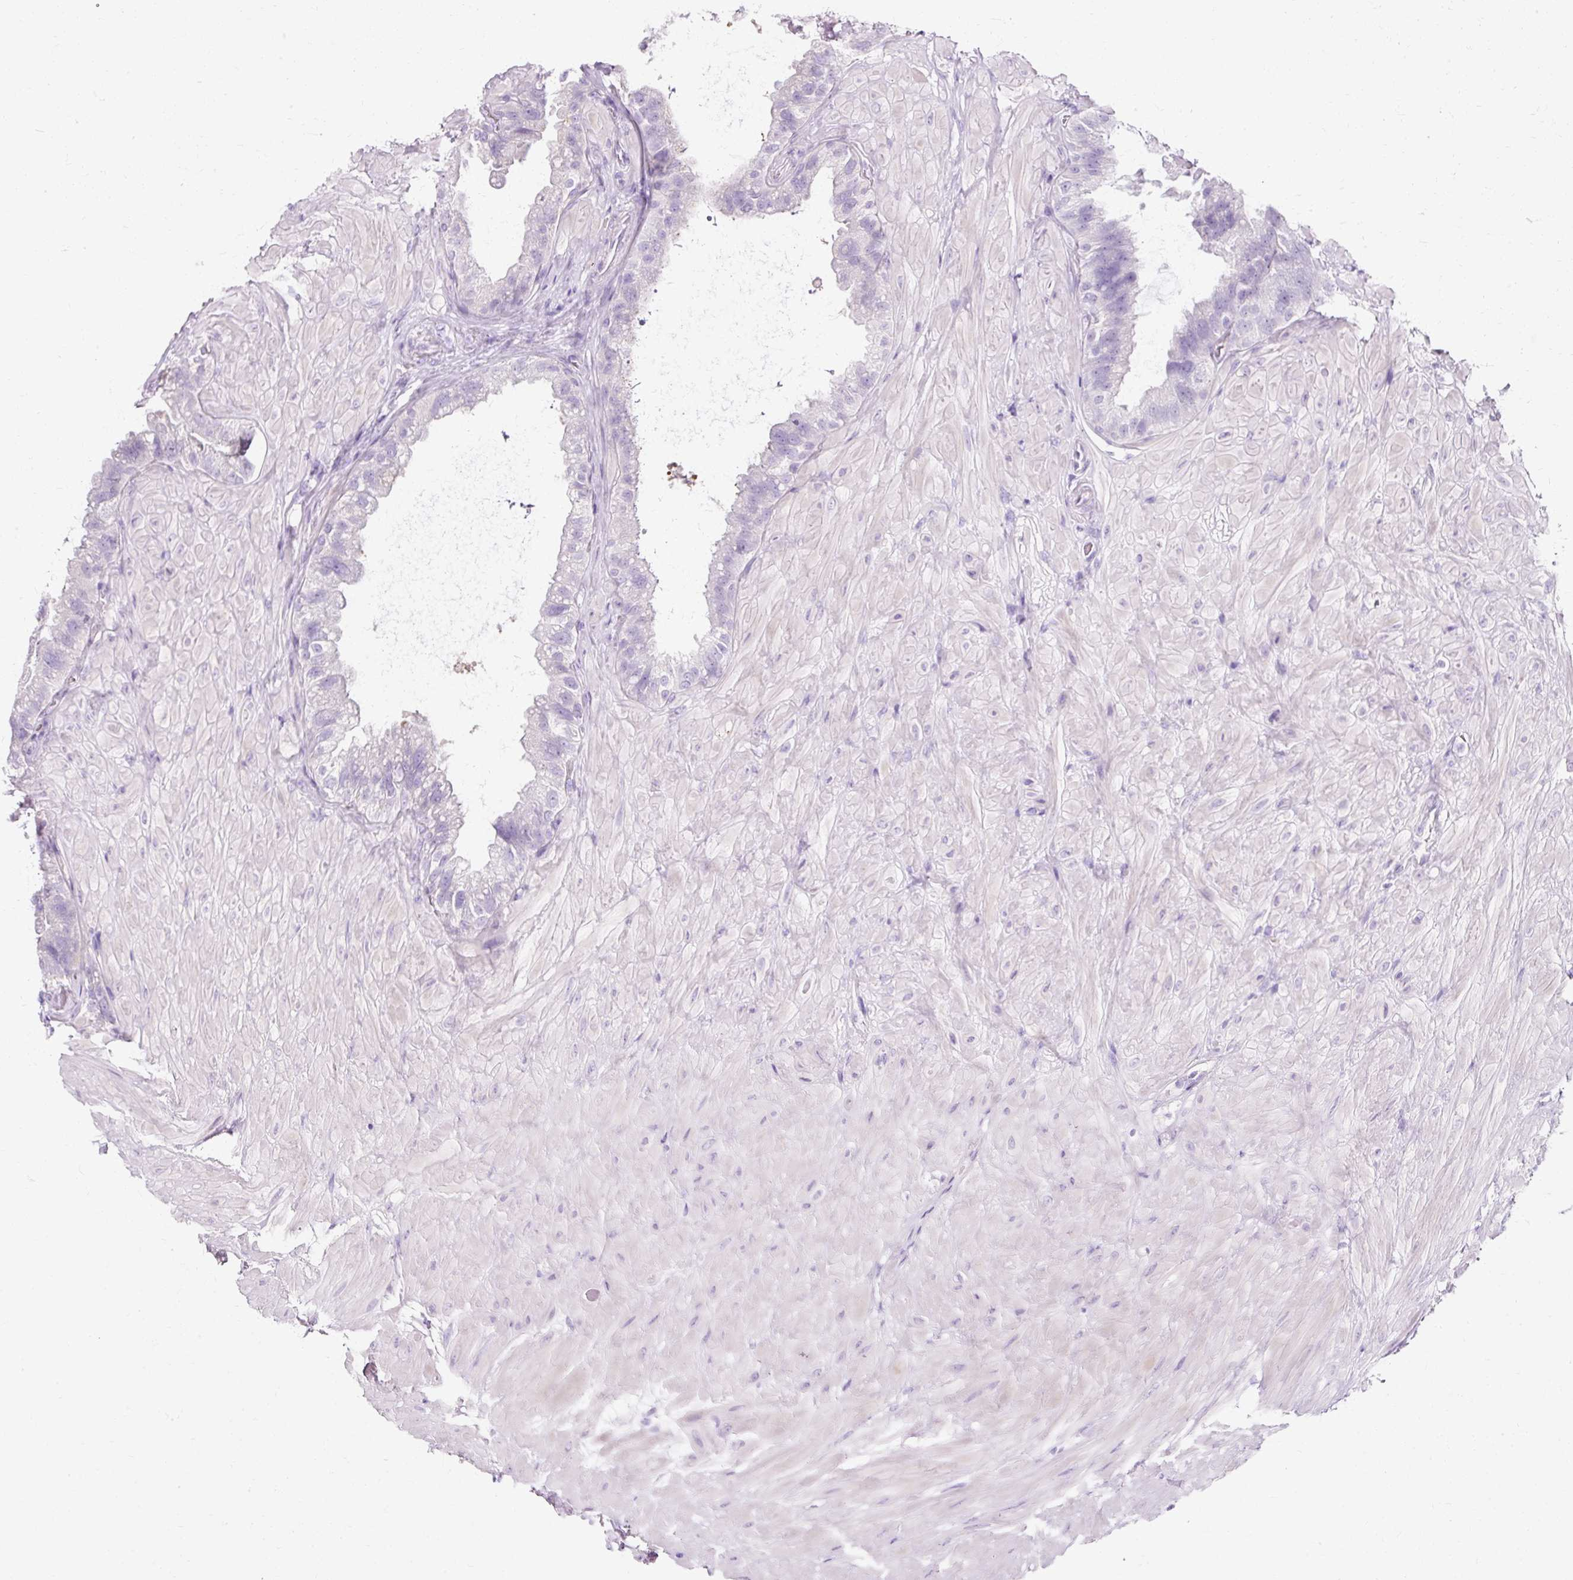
{"staining": {"intensity": "negative", "quantity": "none", "location": "none"}, "tissue": "seminal vesicle", "cell_type": "Glandular cells", "image_type": "normal", "snomed": [{"axis": "morphology", "description": "Normal tissue, NOS"}, {"axis": "topography", "description": "Seminal veicle"}, {"axis": "topography", "description": "Peripheral nerve tissue"}], "caption": "A photomicrograph of seminal vesicle stained for a protein displays no brown staining in glandular cells.", "gene": "CLDN25", "patient": {"sex": "male", "age": 76}}